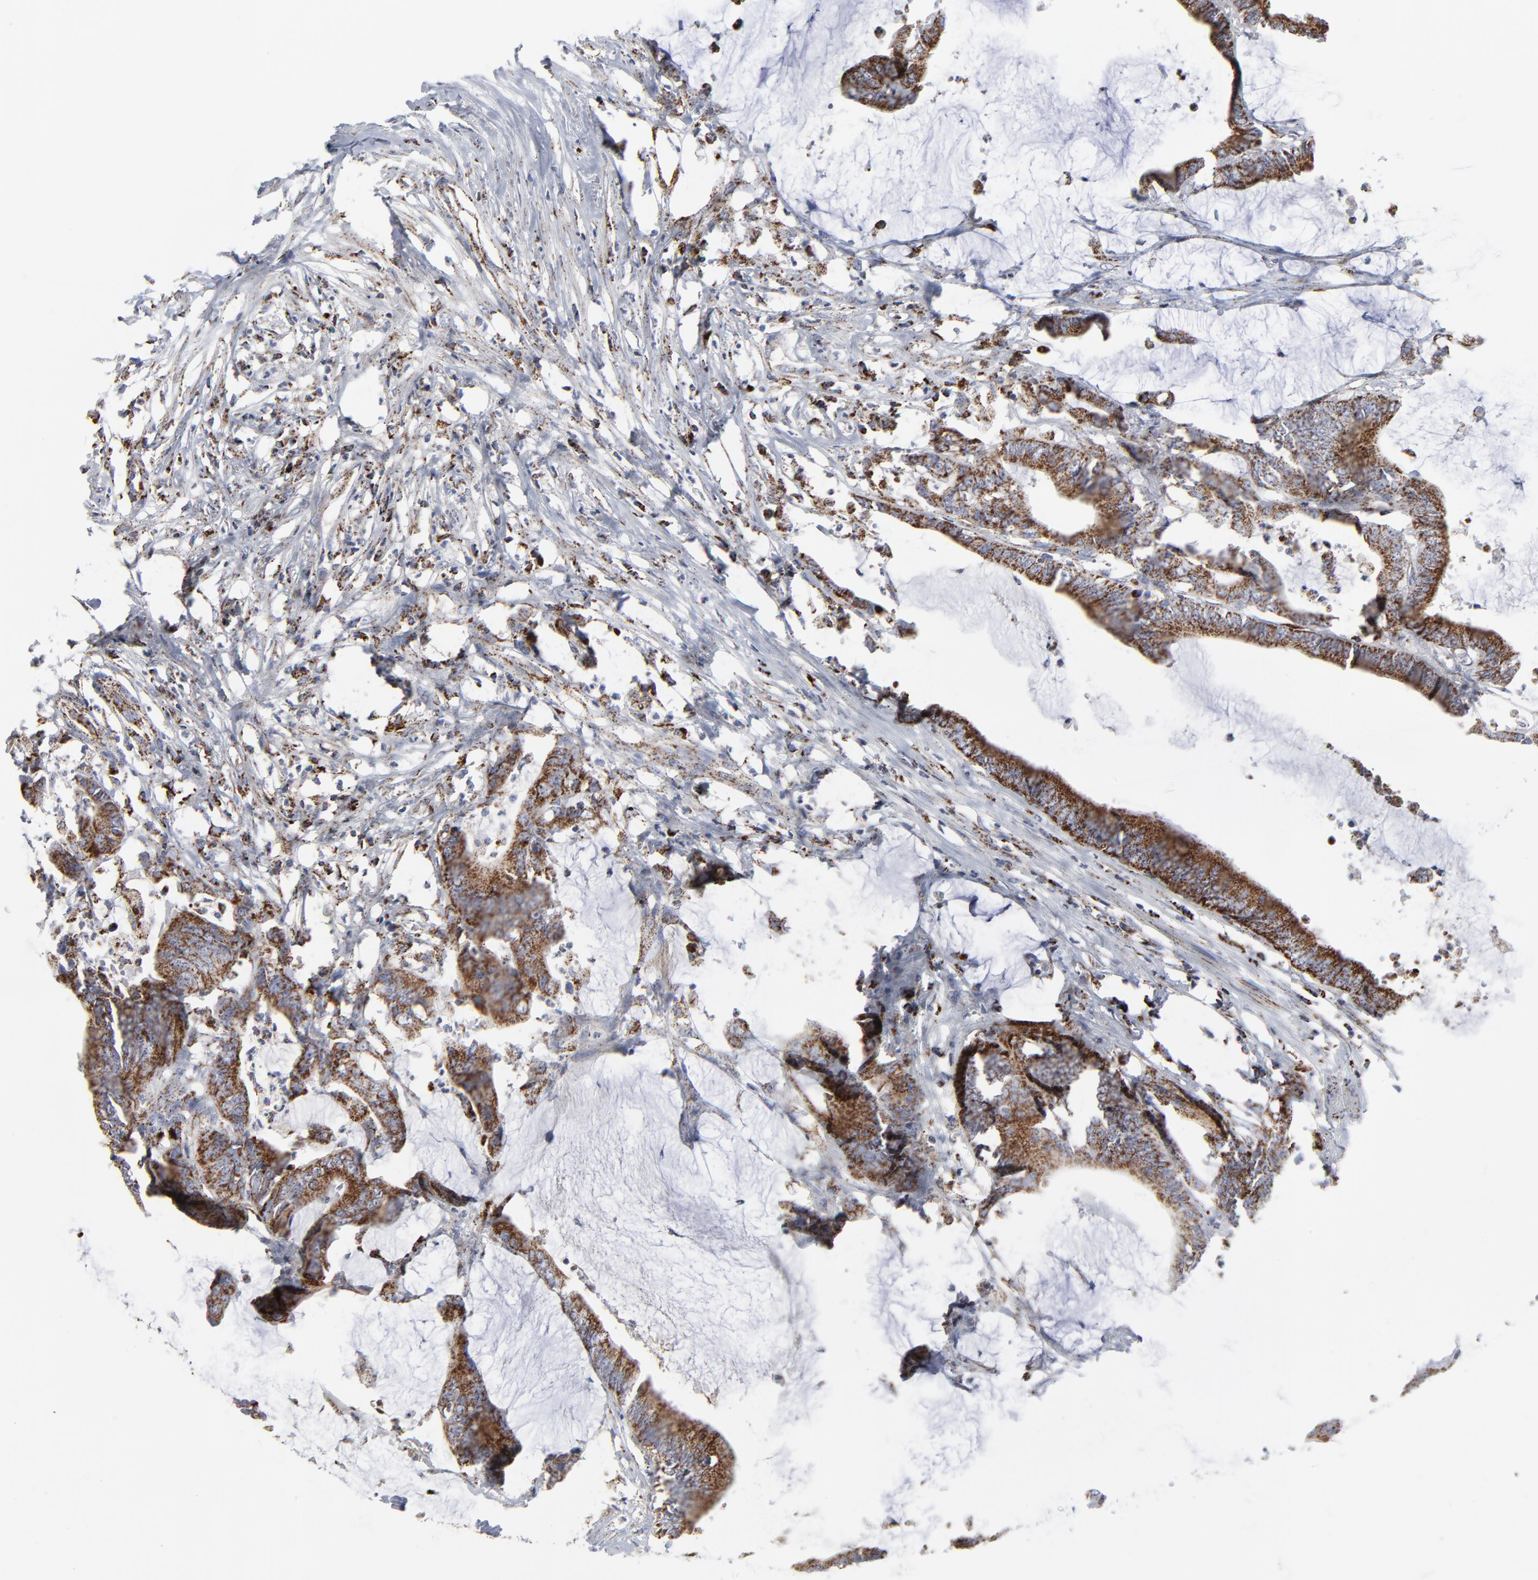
{"staining": {"intensity": "moderate", "quantity": ">75%", "location": "cytoplasmic/membranous"}, "tissue": "colorectal cancer", "cell_type": "Tumor cells", "image_type": "cancer", "snomed": [{"axis": "morphology", "description": "Adenocarcinoma, NOS"}, {"axis": "topography", "description": "Rectum"}], "caption": "IHC image of neoplastic tissue: human colorectal cancer stained using immunohistochemistry (IHC) demonstrates medium levels of moderate protein expression localized specifically in the cytoplasmic/membranous of tumor cells, appearing as a cytoplasmic/membranous brown color.", "gene": "TXNRD2", "patient": {"sex": "female", "age": 66}}